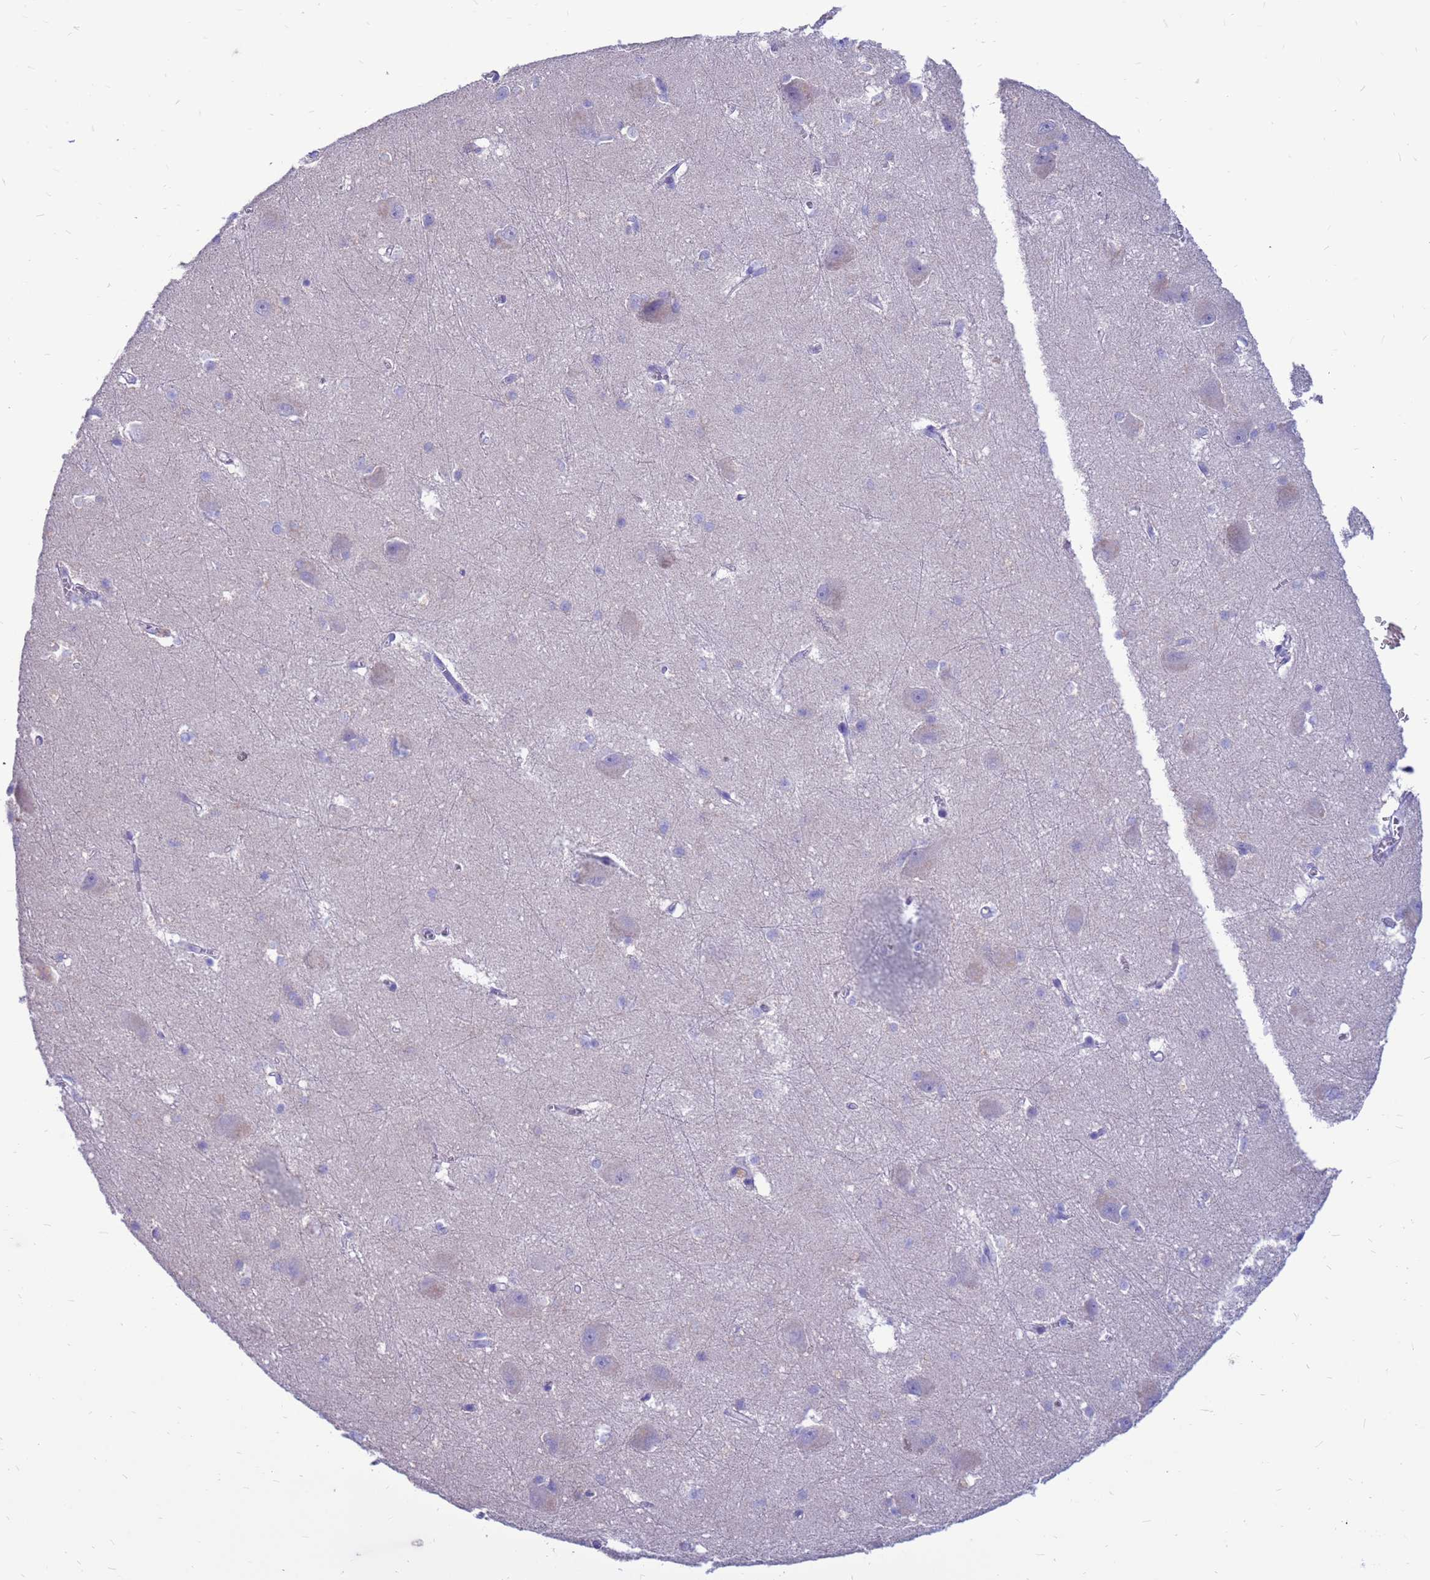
{"staining": {"intensity": "negative", "quantity": "none", "location": "none"}, "tissue": "caudate", "cell_type": "Glial cells", "image_type": "normal", "snomed": [{"axis": "morphology", "description": "Normal tissue, NOS"}, {"axis": "topography", "description": "Lateral ventricle wall"}], "caption": "Glial cells are negative for protein expression in normal human caudate.", "gene": "PDE10A", "patient": {"sex": "male", "age": 37}}